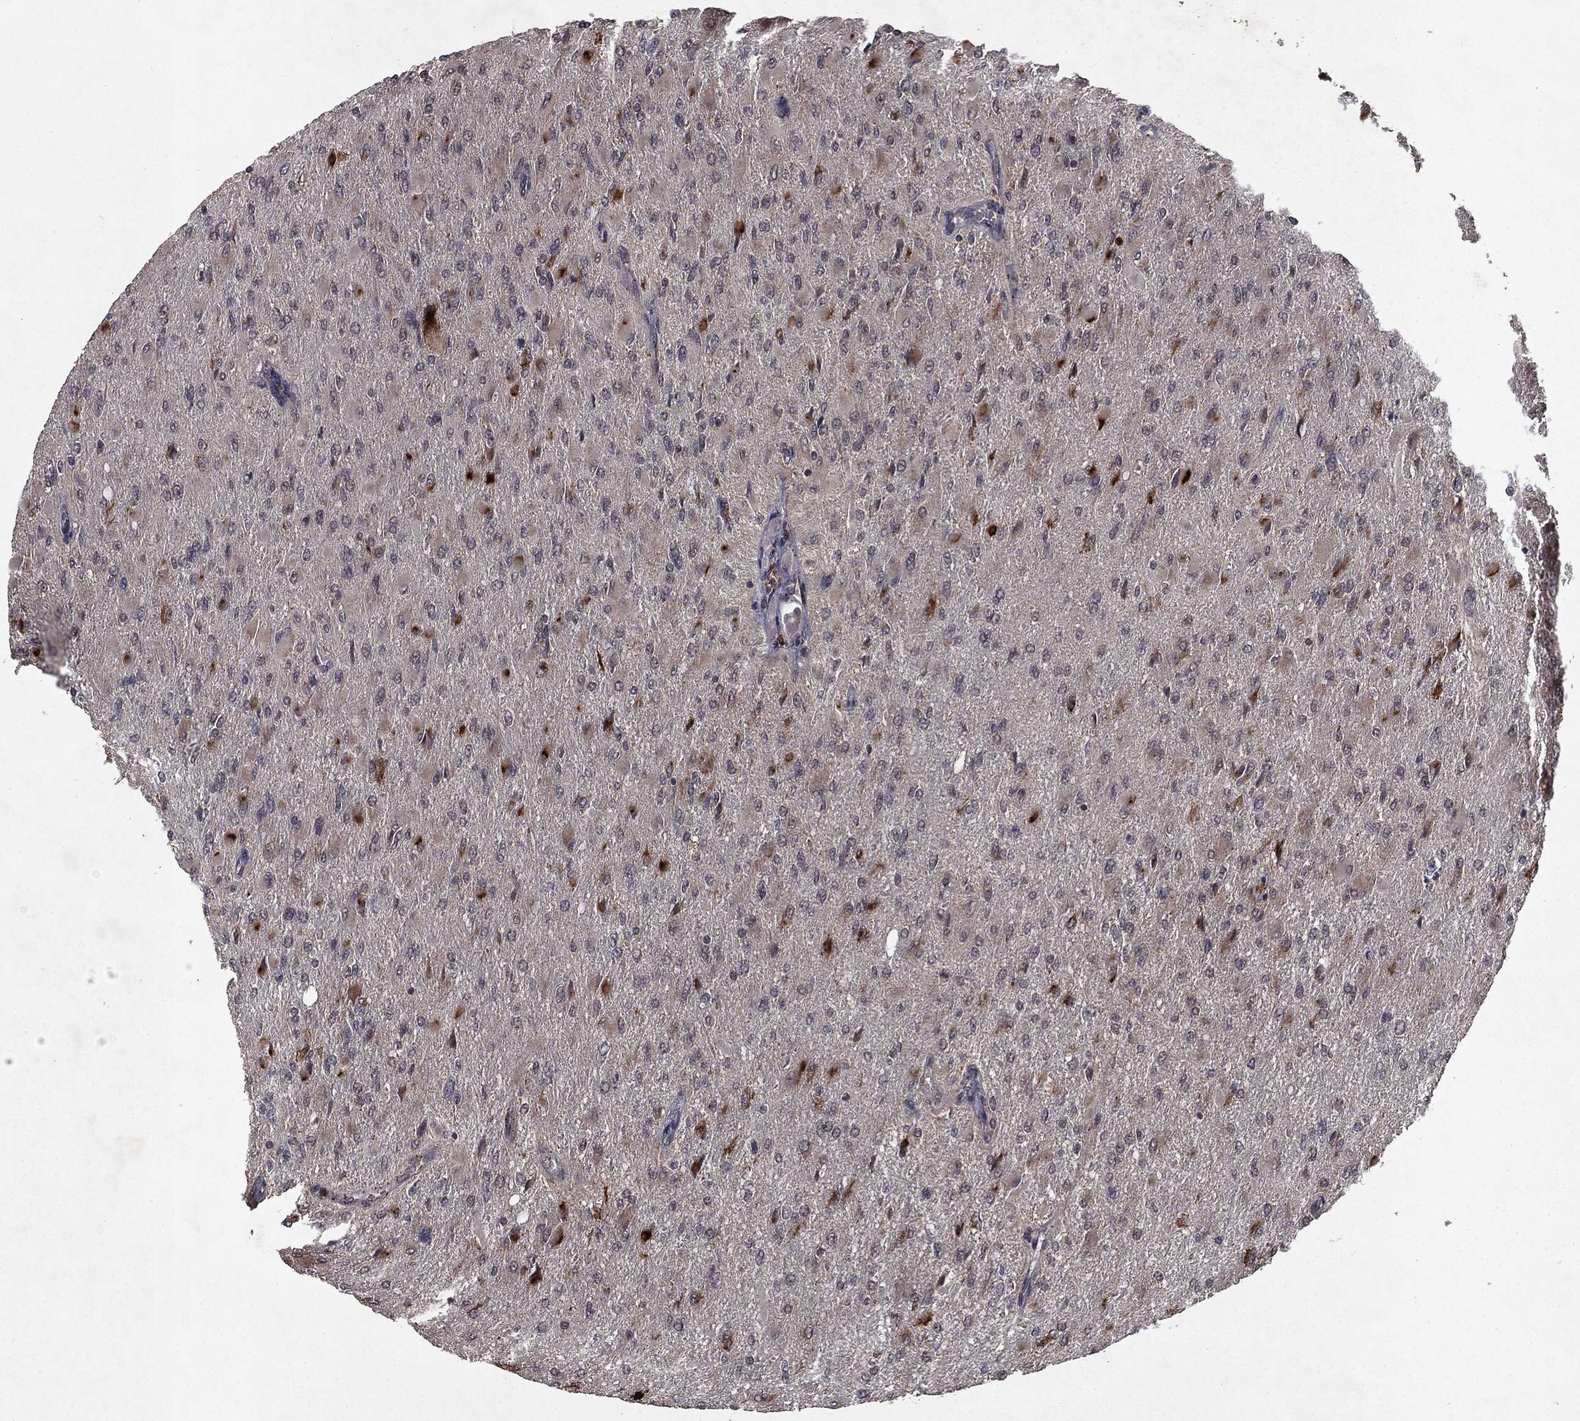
{"staining": {"intensity": "strong", "quantity": "<25%", "location": "cytoplasmic/membranous"}, "tissue": "glioma", "cell_type": "Tumor cells", "image_type": "cancer", "snomed": [{"axis": "morphology", "description": "Glioma, malignant, High grade"}, {"axis": "topography", "description": "Cerebral cortex"}], "caption": "An immunohistochemistry photomicrograph of tumor tissue is shown. Protein staining in brown shows strong cytoplasmic/membranous positivity in glioma within tumor cells. The staining was performed using DAB to visualize the protein expression in brown, while the nuclei were stained in blue with hematoxylin (Magnification: 20x).", "gene": "HDAC5", "patient": {"sex": "female", "age": 36}}